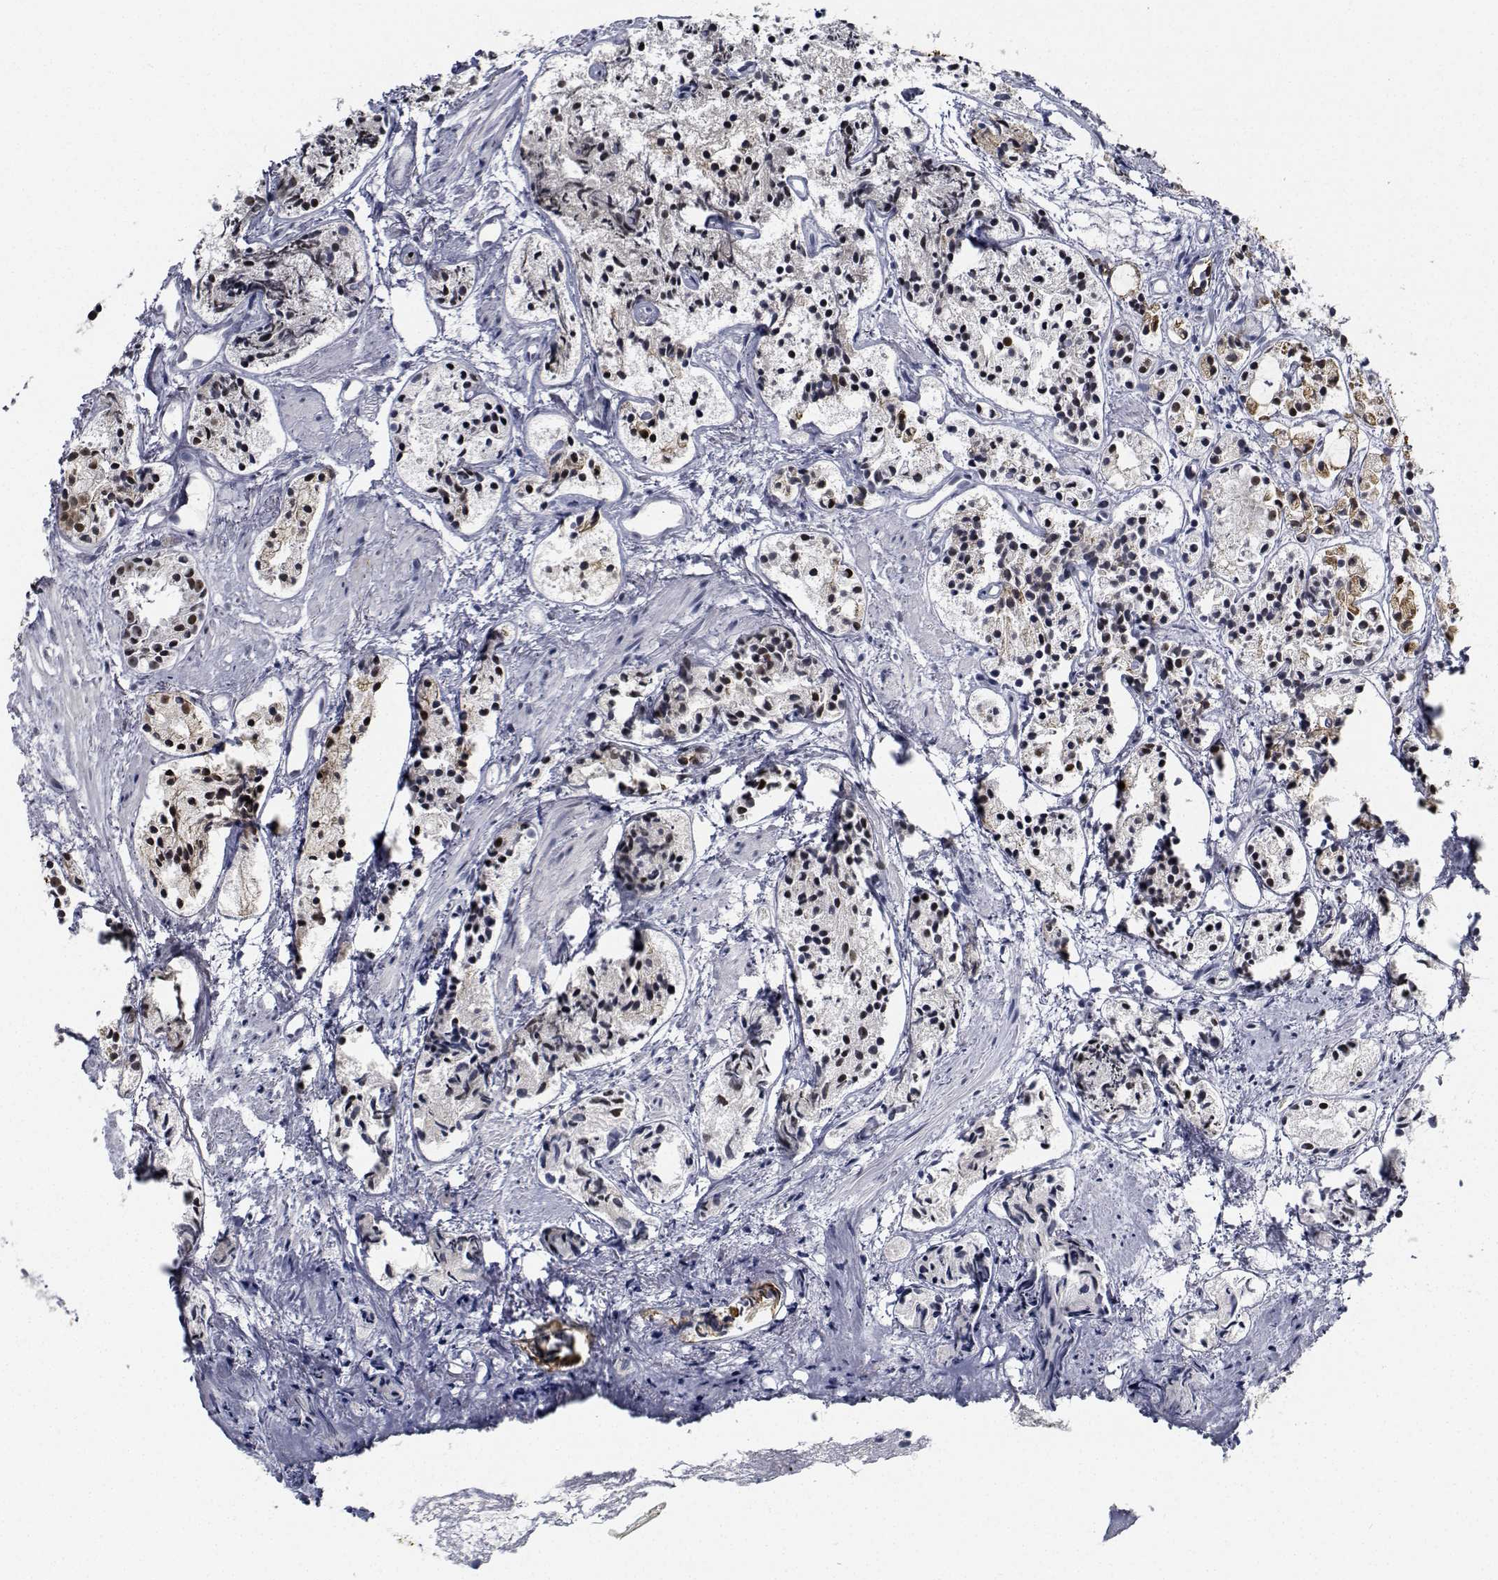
{"staining": {"intensity": "strong", "quantity": "25%-75%", "location": "nuclear"}, "tissue": "prostate cancer", "cell_type": "Tumor cells", "image_type": "cancer", "snomed": [{"axis": "morphology", "description": "Adenocarcinoma, High grade"}, {"axis": "topography", "description": "Prostate"}], "caption": "Prostate high-grade adenocarcinoma was stained to show a protein in brown. There is high levels of strong nuclear positivity in about 25%-75% of tumor cells.", "gene": "NVL", "patient": {"sex": "male", "age": 85}}